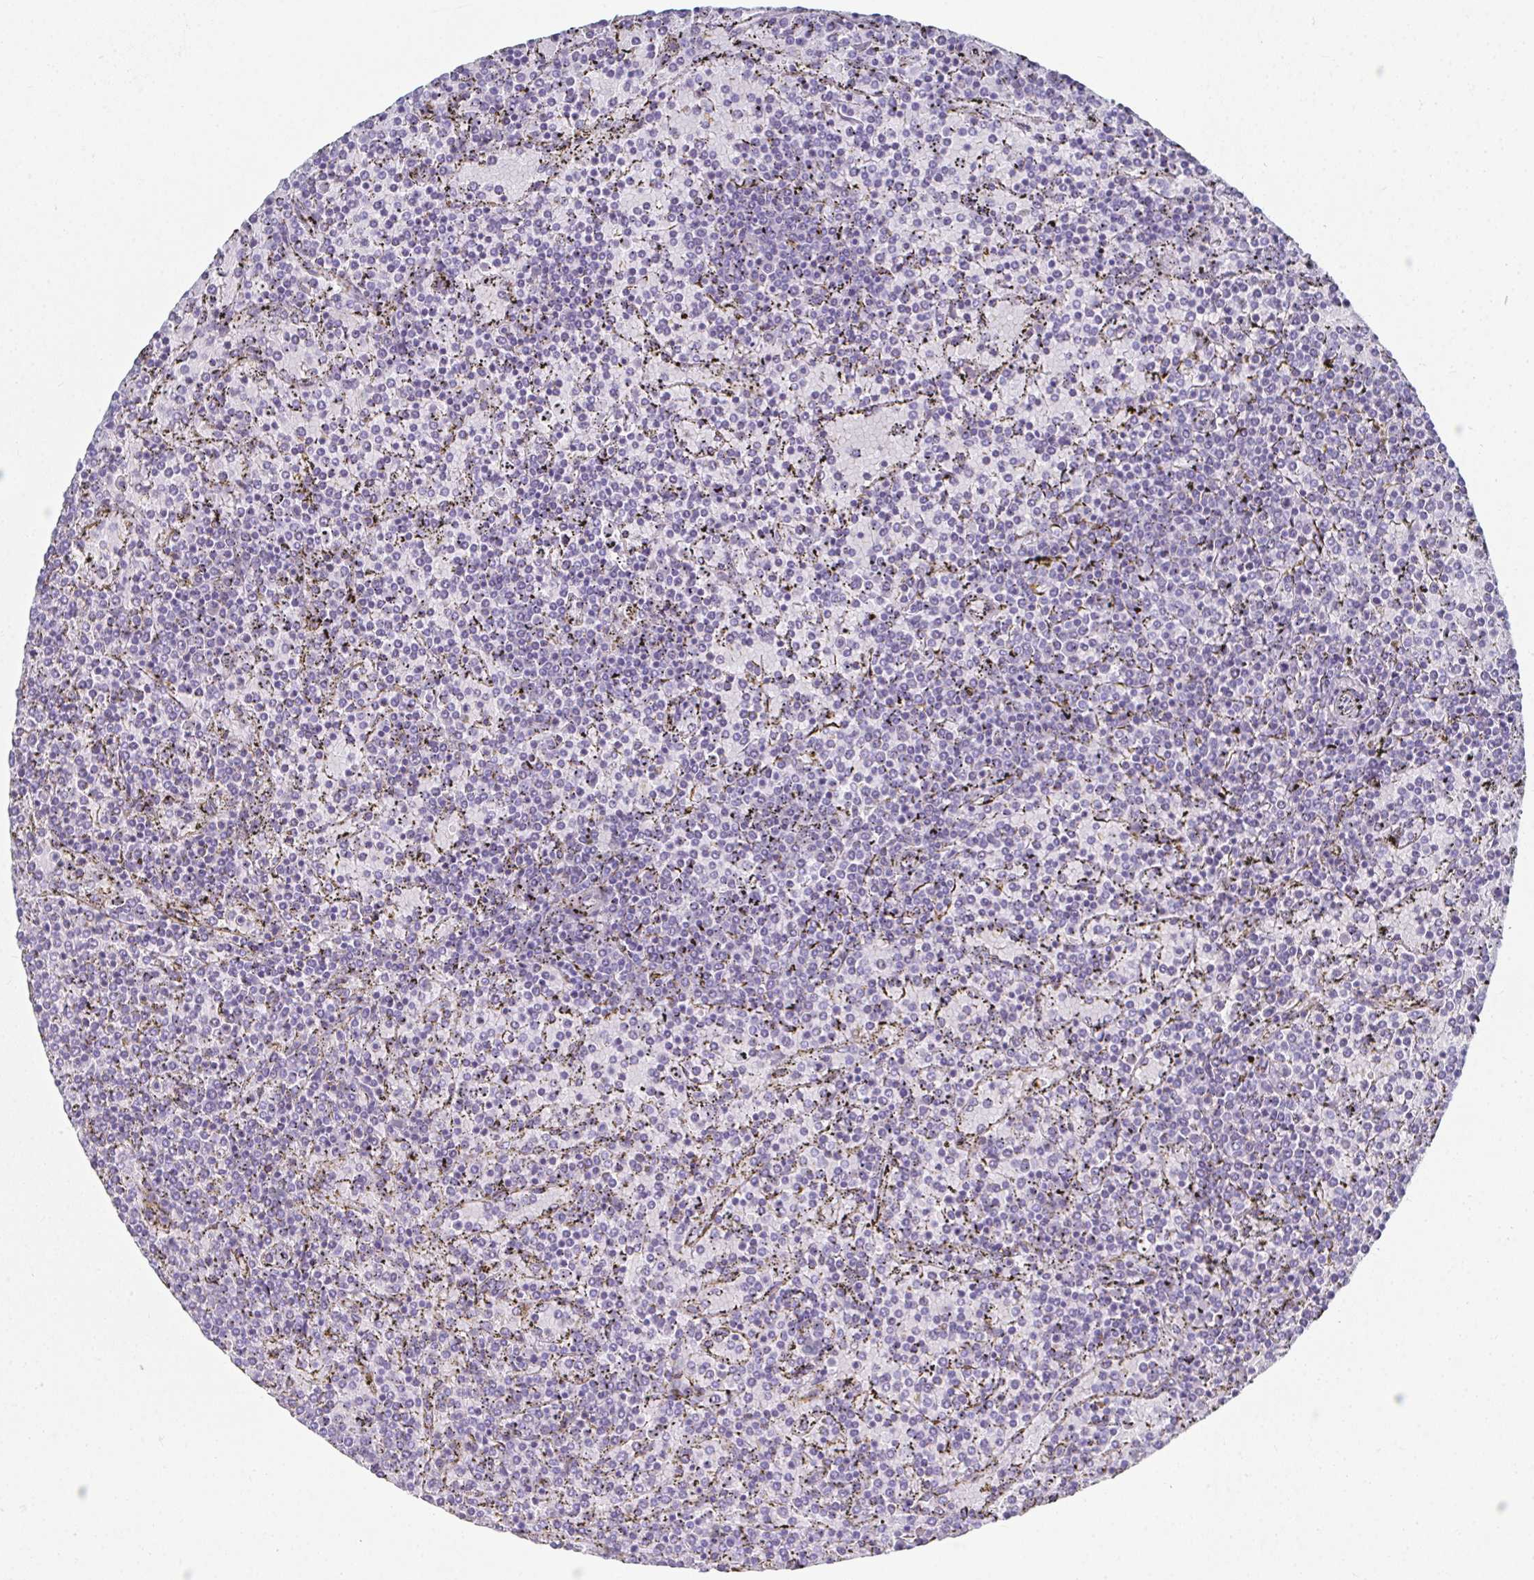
{"staining": {"intensity": "negative", "quantity": "none", "location": "none"}, "tissue": "lymphoma", "cell_type": "Tumor cells", "image_type": "cancer", "snomed": [{"axis": "morphology", "description": "Malignant lymphoma, non-Hodgkin's type, Low grade"}, {"axis": "topography", "description": "Spleen"}], "caption": "There is no significant staining in tumor cells of malignant lymphoma, non-Hodgkin's type (low-grade). (DAB IHC with hematoxylin counter stain).", "gene": "SYCP1", "patient": {"sex": "female", "age": 77}}